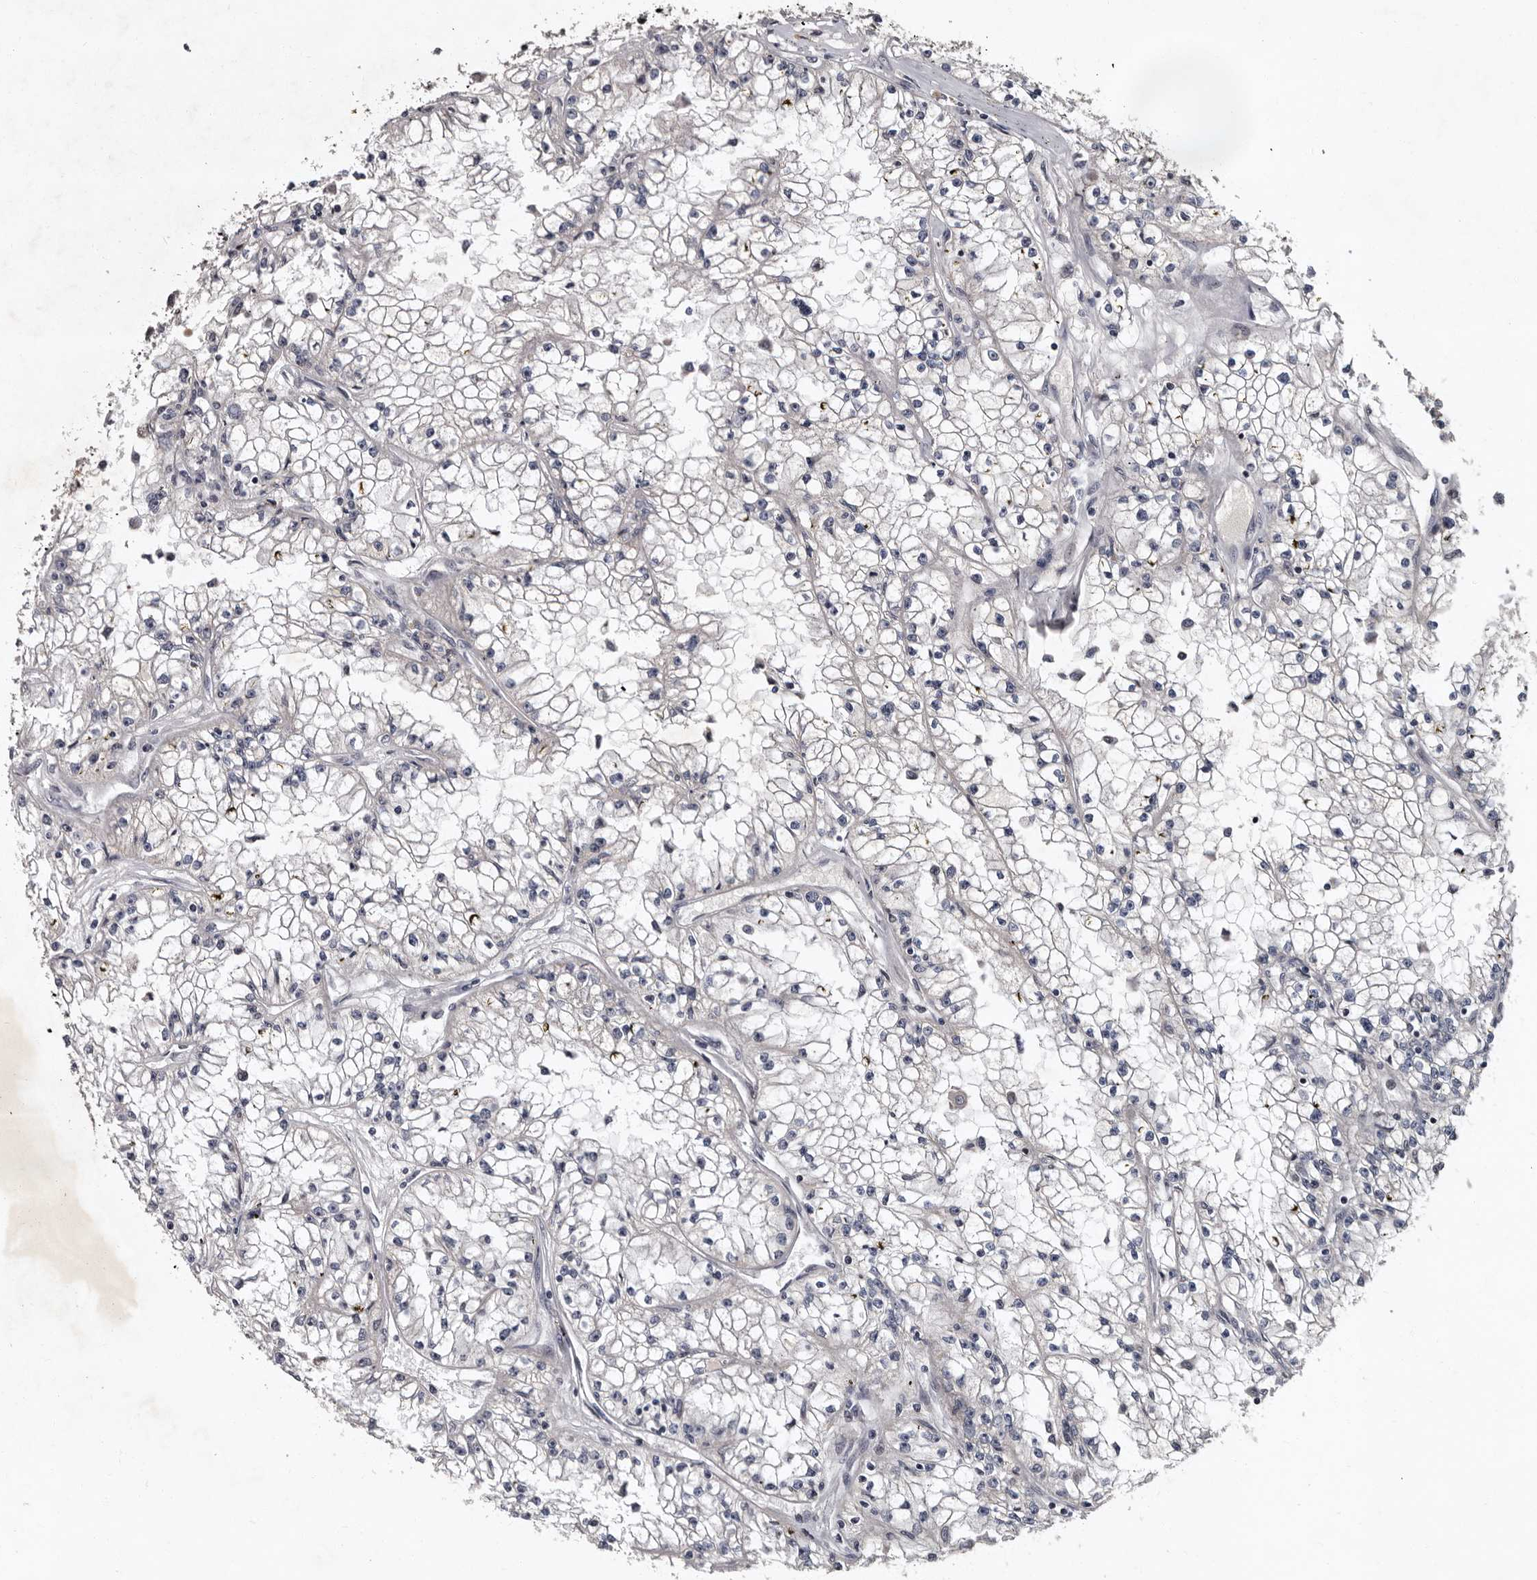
{"staining": {"intensity": "negative", "quantity": "none", "location": "none"}, "tissue": "renal cancer", "cell_type": "Tumor cells", "image_type": "cancer", "snomed": [{"axis": "morphology", "description": "Adenocarcinoma, NOS"}, {"axis": "topography", "description": "Kidney"}], "caption": "Tumor cells show no significant protein expression in adenocarcinoma (renal).", "gene": "TNKS", "patient": {"sex": "male", "age": 56}}